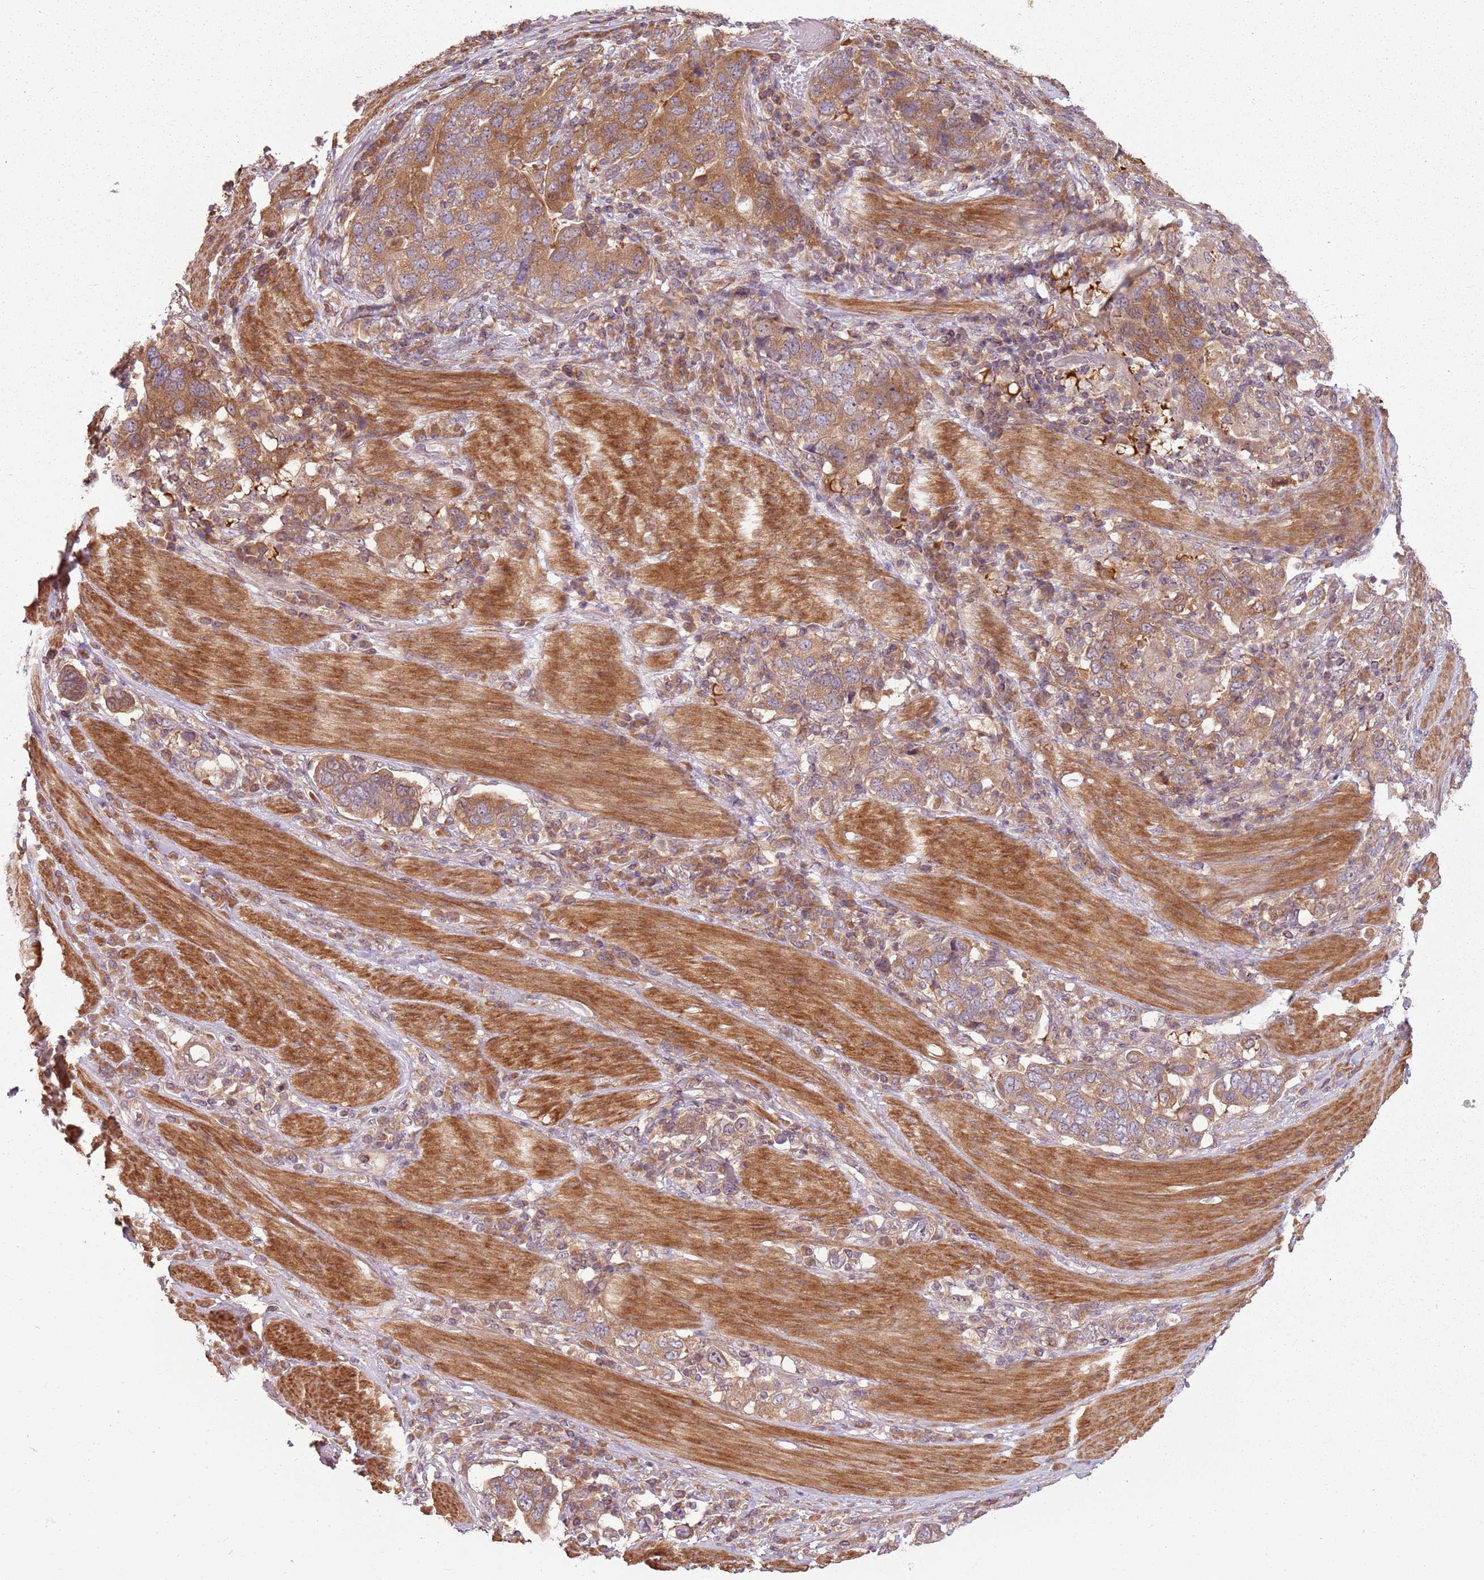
{"staining": {"intensity": "moderate", "quantity": ">75%", "location": "cytoplasmic/membranous"}, "tissue": "stomach cancer", "cell_type": "Tumor cells", "image_type": "cancer", "snomed": [{"axis": "morphology", "description": "Adenocarcinoma, NOS"}, {"axis": "topography", "description": "Stomach, upper"}, {"axis": "topography", "description": "Stomach"}], "caption": "The histopathology image reveals immunohistochemical staining of stomach cancer. There is moderate cytoplasmic/membranous expression is present in approximately >75% of tumor cells.", "gene": "RPL21", "patient": {"sex": "male", "age": 62}}